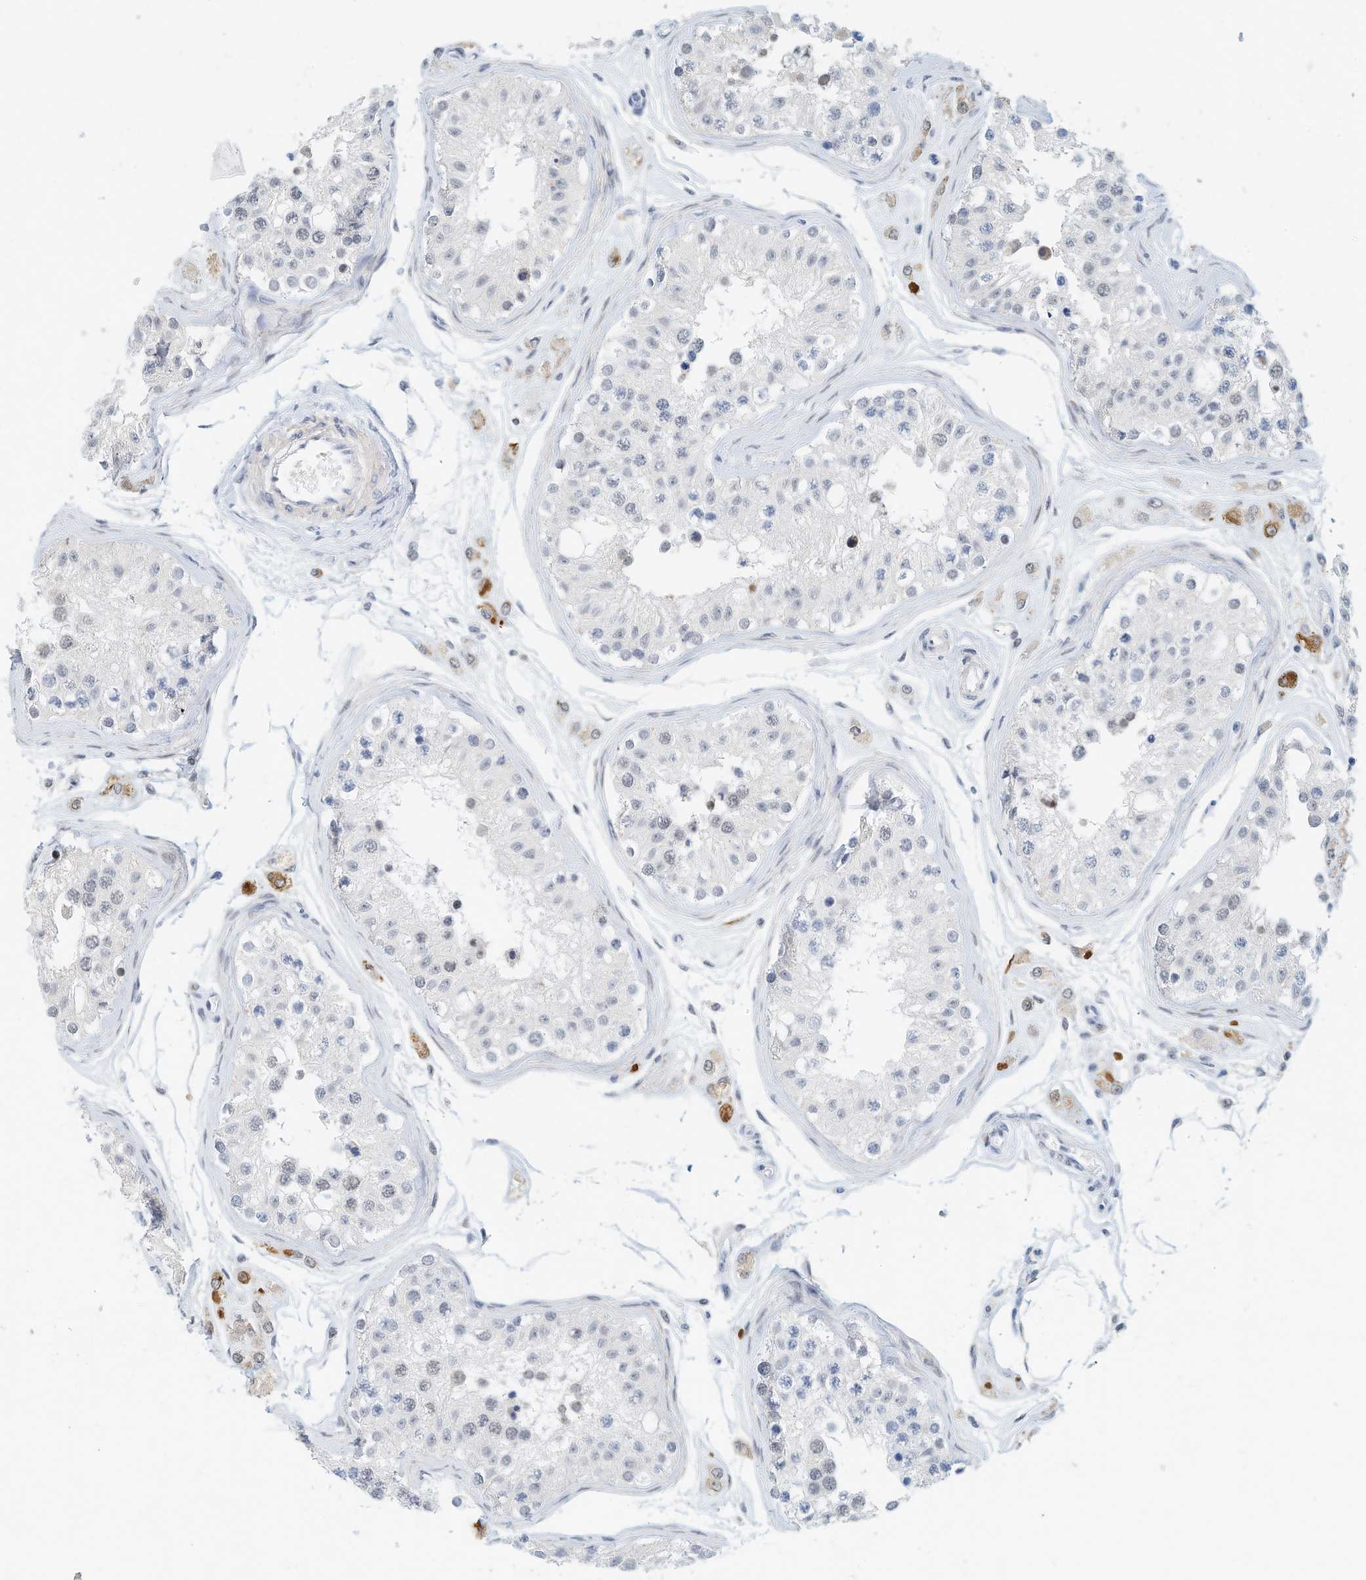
{"staining": {"intensity": "moderate", "quantity": "<25%", "location": "cytoplasmic/membranous,nuclear"}, "tissue": "testis", "cell_type": "Cells in seminiferous ducts", "image_type": "normal", "snomed": [{"axis": "morphology", "description": "Normal tissue, NOS"}, {"axis": "morphology", "description": "Adenocarcinoma, metastatic, NOS"}, {"axis": "topography", "description": "Testis"}], "caption": "A photomicrograph of human testis stained for a protein reveals moderate cytoplasmic/membranous,nuclear brown staining in cells in seminiferous ducts. (Brightfield microscopy of DAB IHC at high magnification).", "gene": "ARHGAP28", "patient": {"sex": "male", "age": 26}}